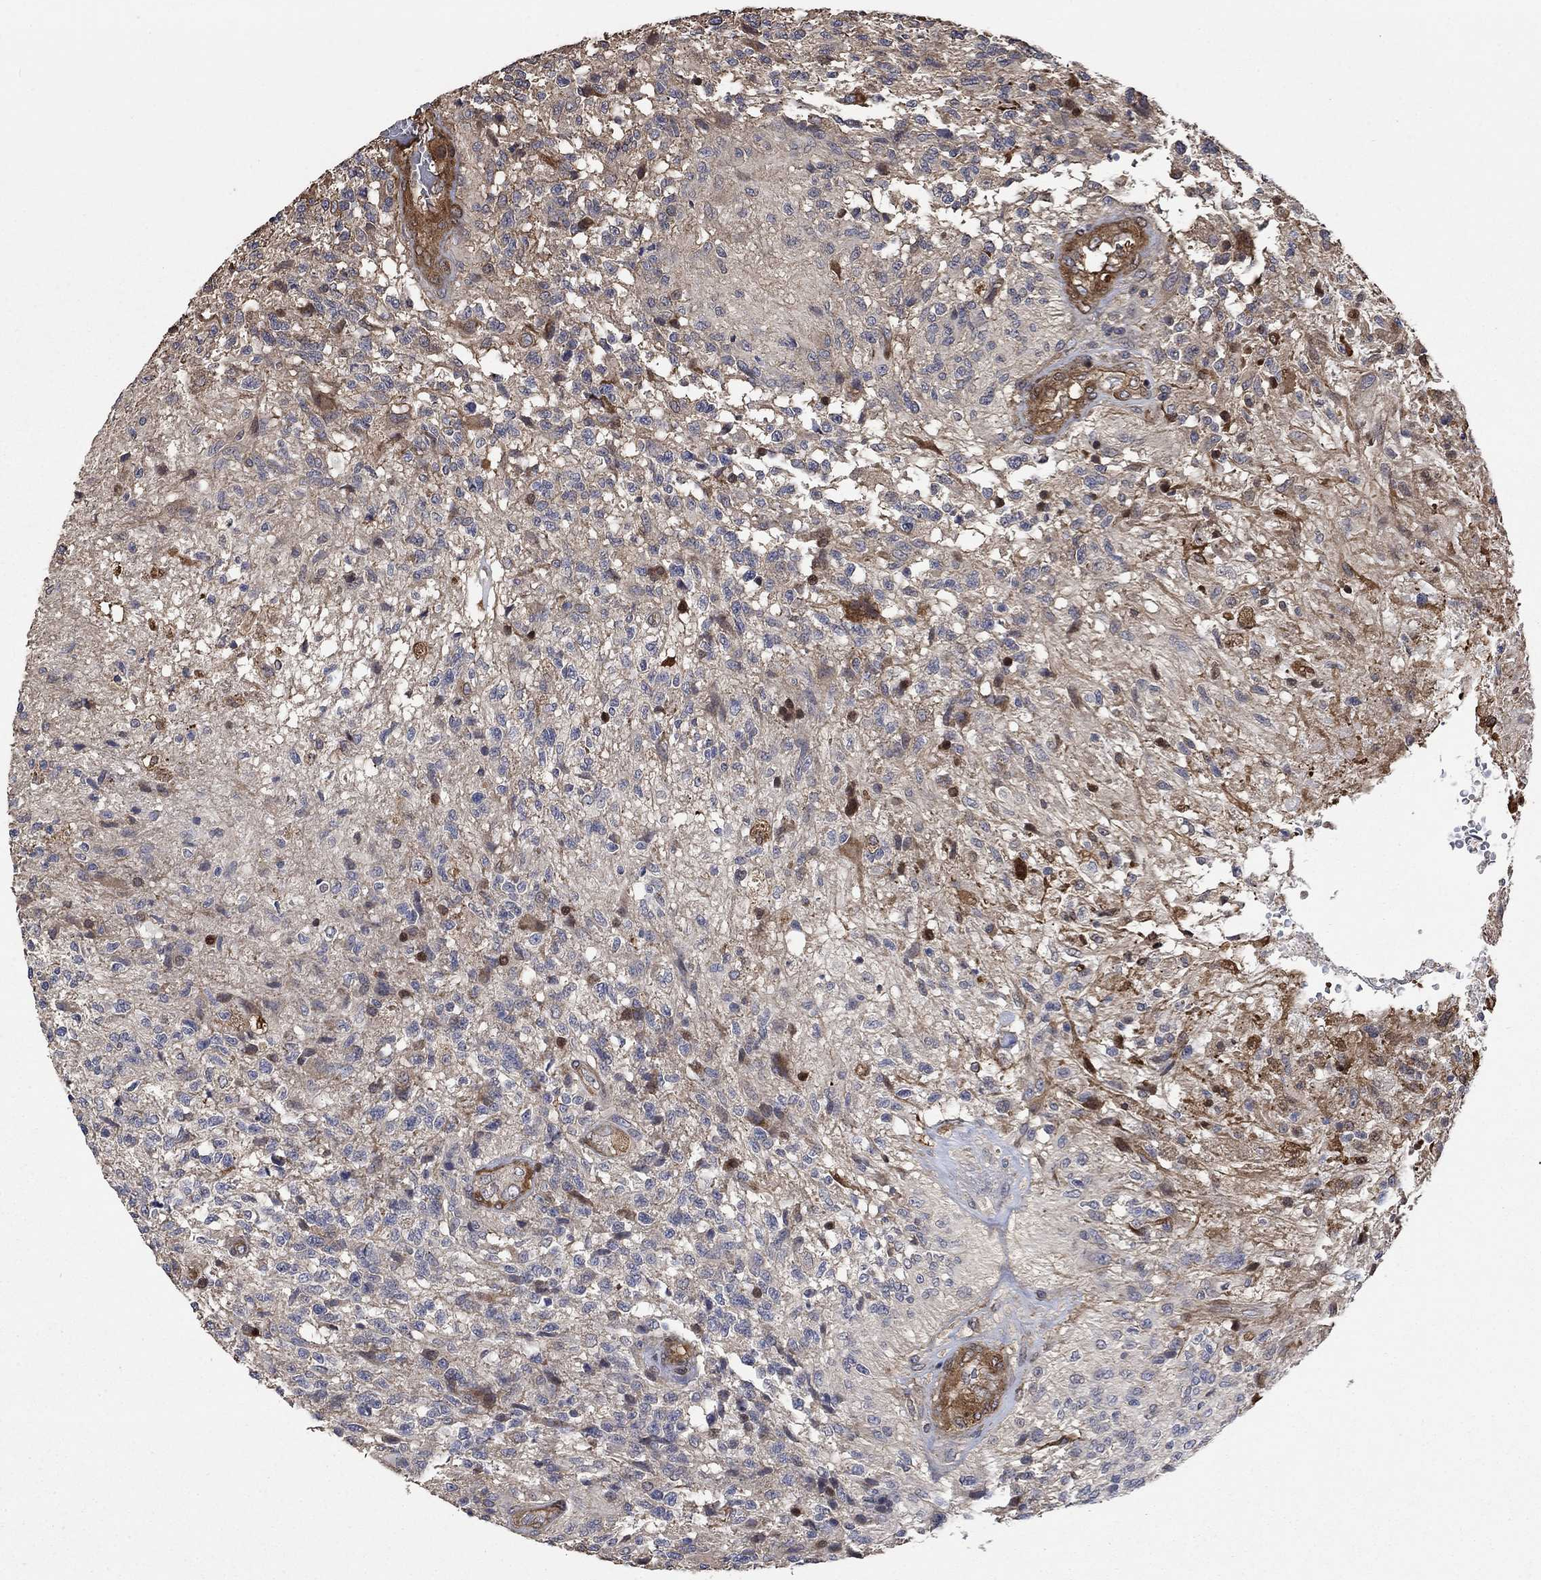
{"staining": {"intensity": "moderate", "quantity": "<25%", "location": "nuclear"}, "tissue": "glioma", "cell_type": "Tumor cells", "image_type": "cancer", "snomed": [{"axis": "morphology", "description": "Glioma, malignant, High grade"}, {"axis": "topography", "description": "Brain"}], "caption": "Tumor cells display moderate nuclear staining in approximately <25% of cells in glioma.", "gene": "PDE3A", "patient": {"sex": "male", "age": 56}}